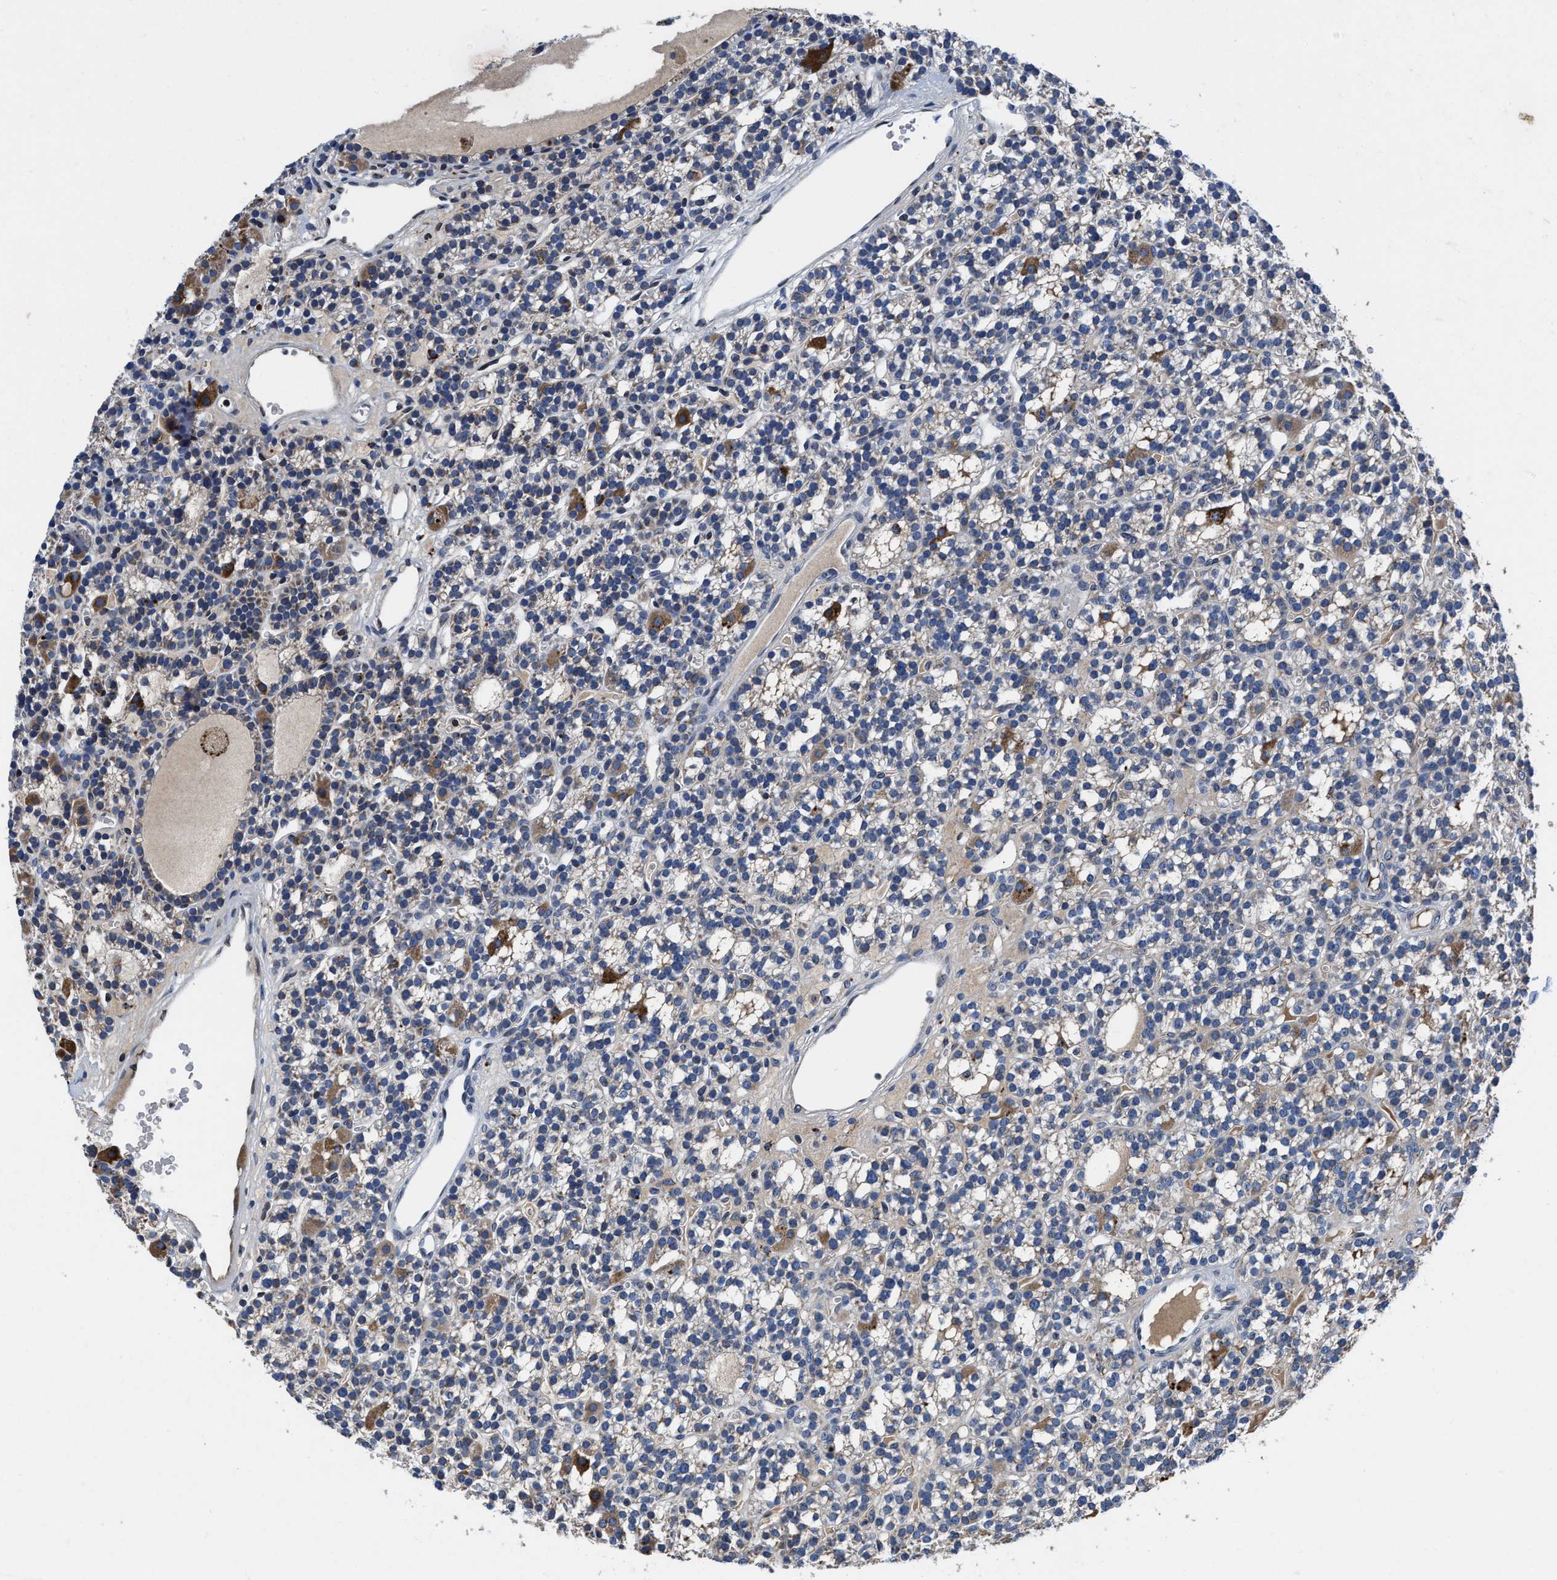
{"staining": {"intensity": "moderate", "quantity": "<25%", "location": "cytoplasmic/membranous"}, "tissue": "parathyroid gland", "cell_type": "Glandular cells", "image_type": "normal", "snomed": [{"axis": "morphology", "description": "Normal tissue, NOS"}, {"axis": "morphology", "description": "Adenoma, NOS"}, {"axis": "topography", "description": "Parathyroid gland"}], "caption": "Immunohistochemical staining of normal parathyroid gland demonstrates low levels of moderate cytoplasmic/membranous staining in about <25% of glandular cells. Nuclei are stained in blue.", "gene": "CACNA1D", "patient": {"sex": "female", "age": 58}}